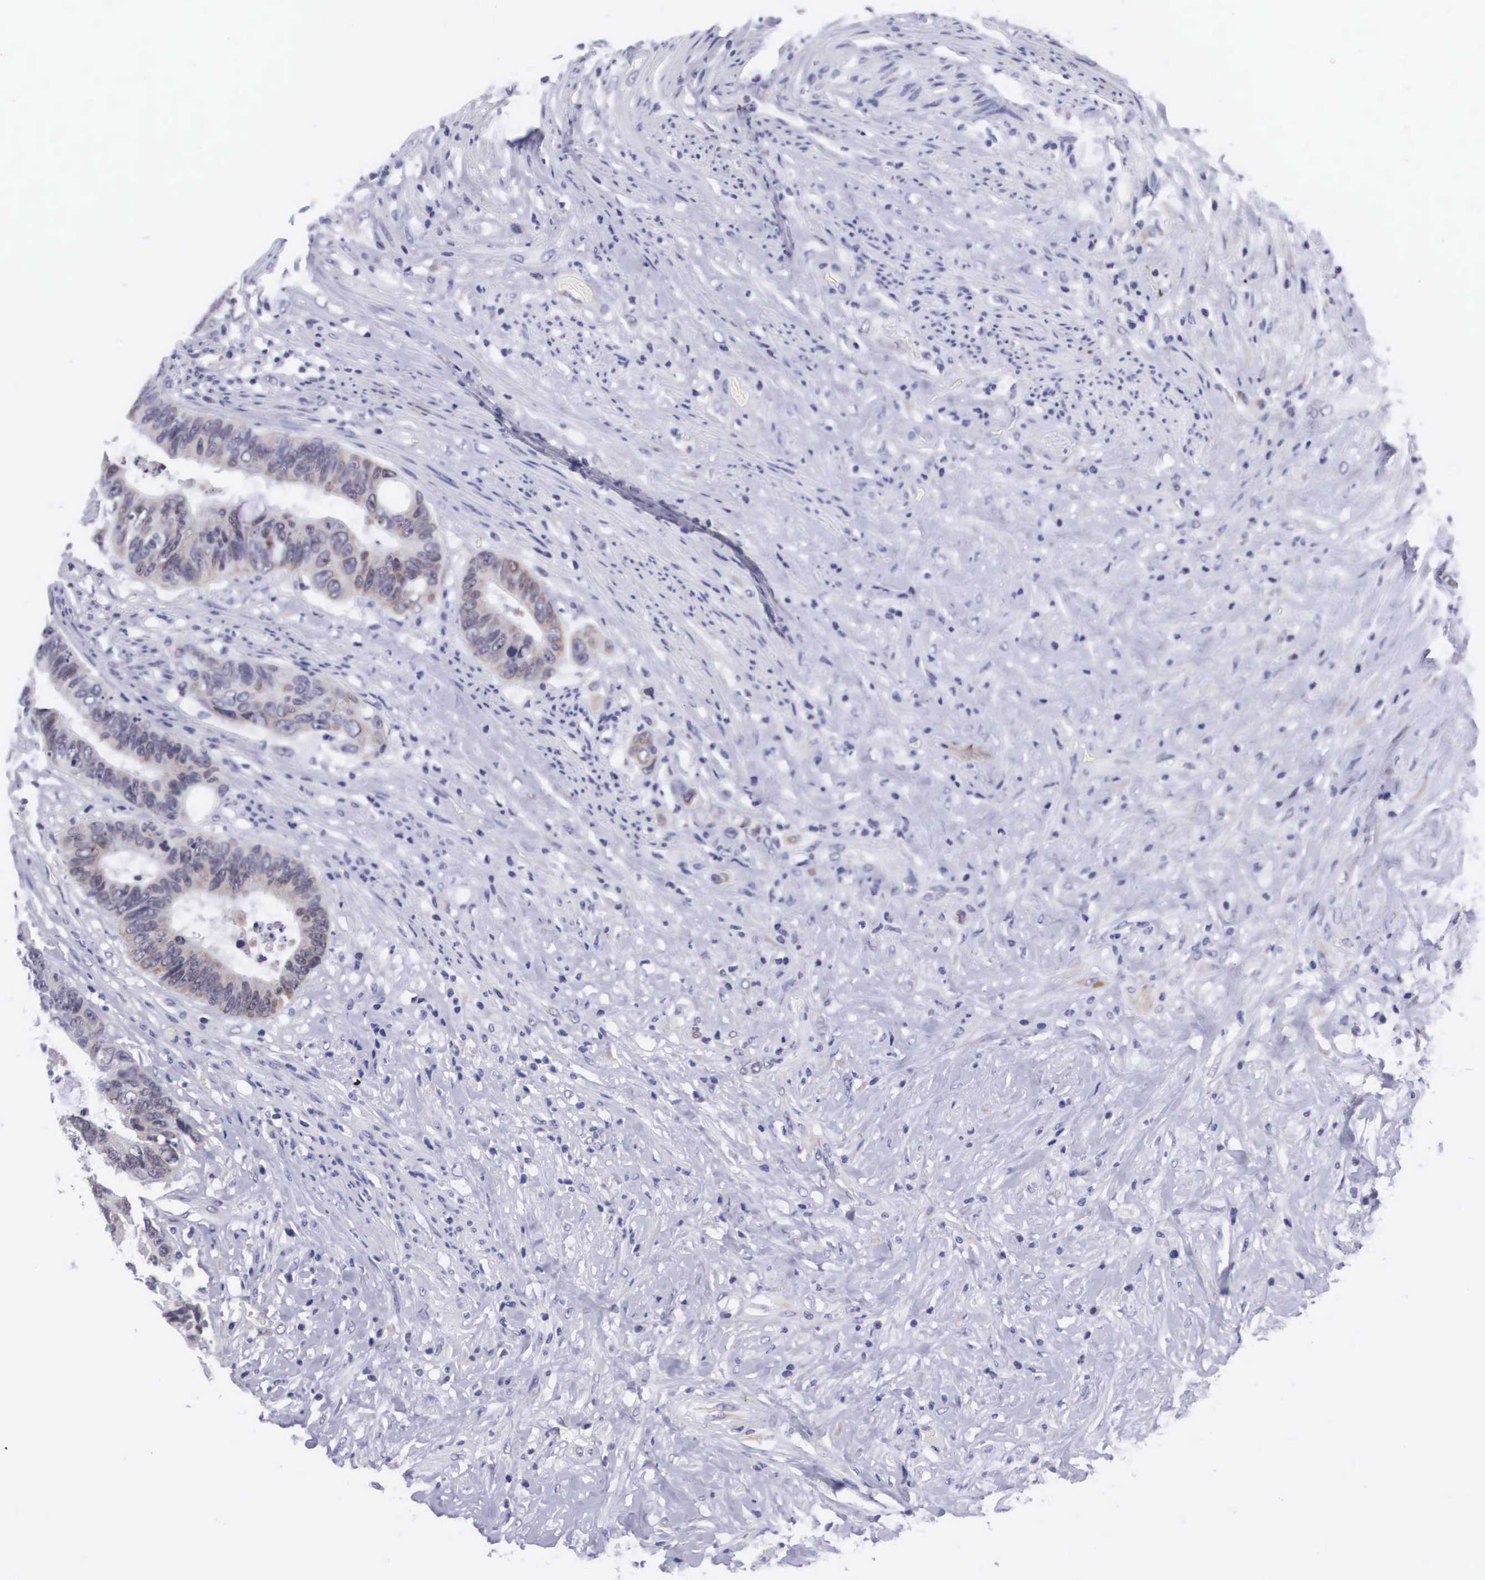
{"staining": {"intensity": "moderate", "quantity": "25%-75%", "location": "cytoplasmic/membranous"}, "tissue": "colorectal cancer", "cell_type": "Tumor cells", "image_type": "cancer", "snomed": [{"axis": "morphology", "description": "Adenocarcinoma, NOS"}, {"axis": "topography", "description": "Rectum"}], "caption": "DAB immunohistochemical staining of colorectal adenocarcinoma shows moderate cytoplasmic/membranous protein expression in approximately 25%-75% of tumor cells.", "gene": "SOX11", "patient": {"sex": "female", "age": 65}}